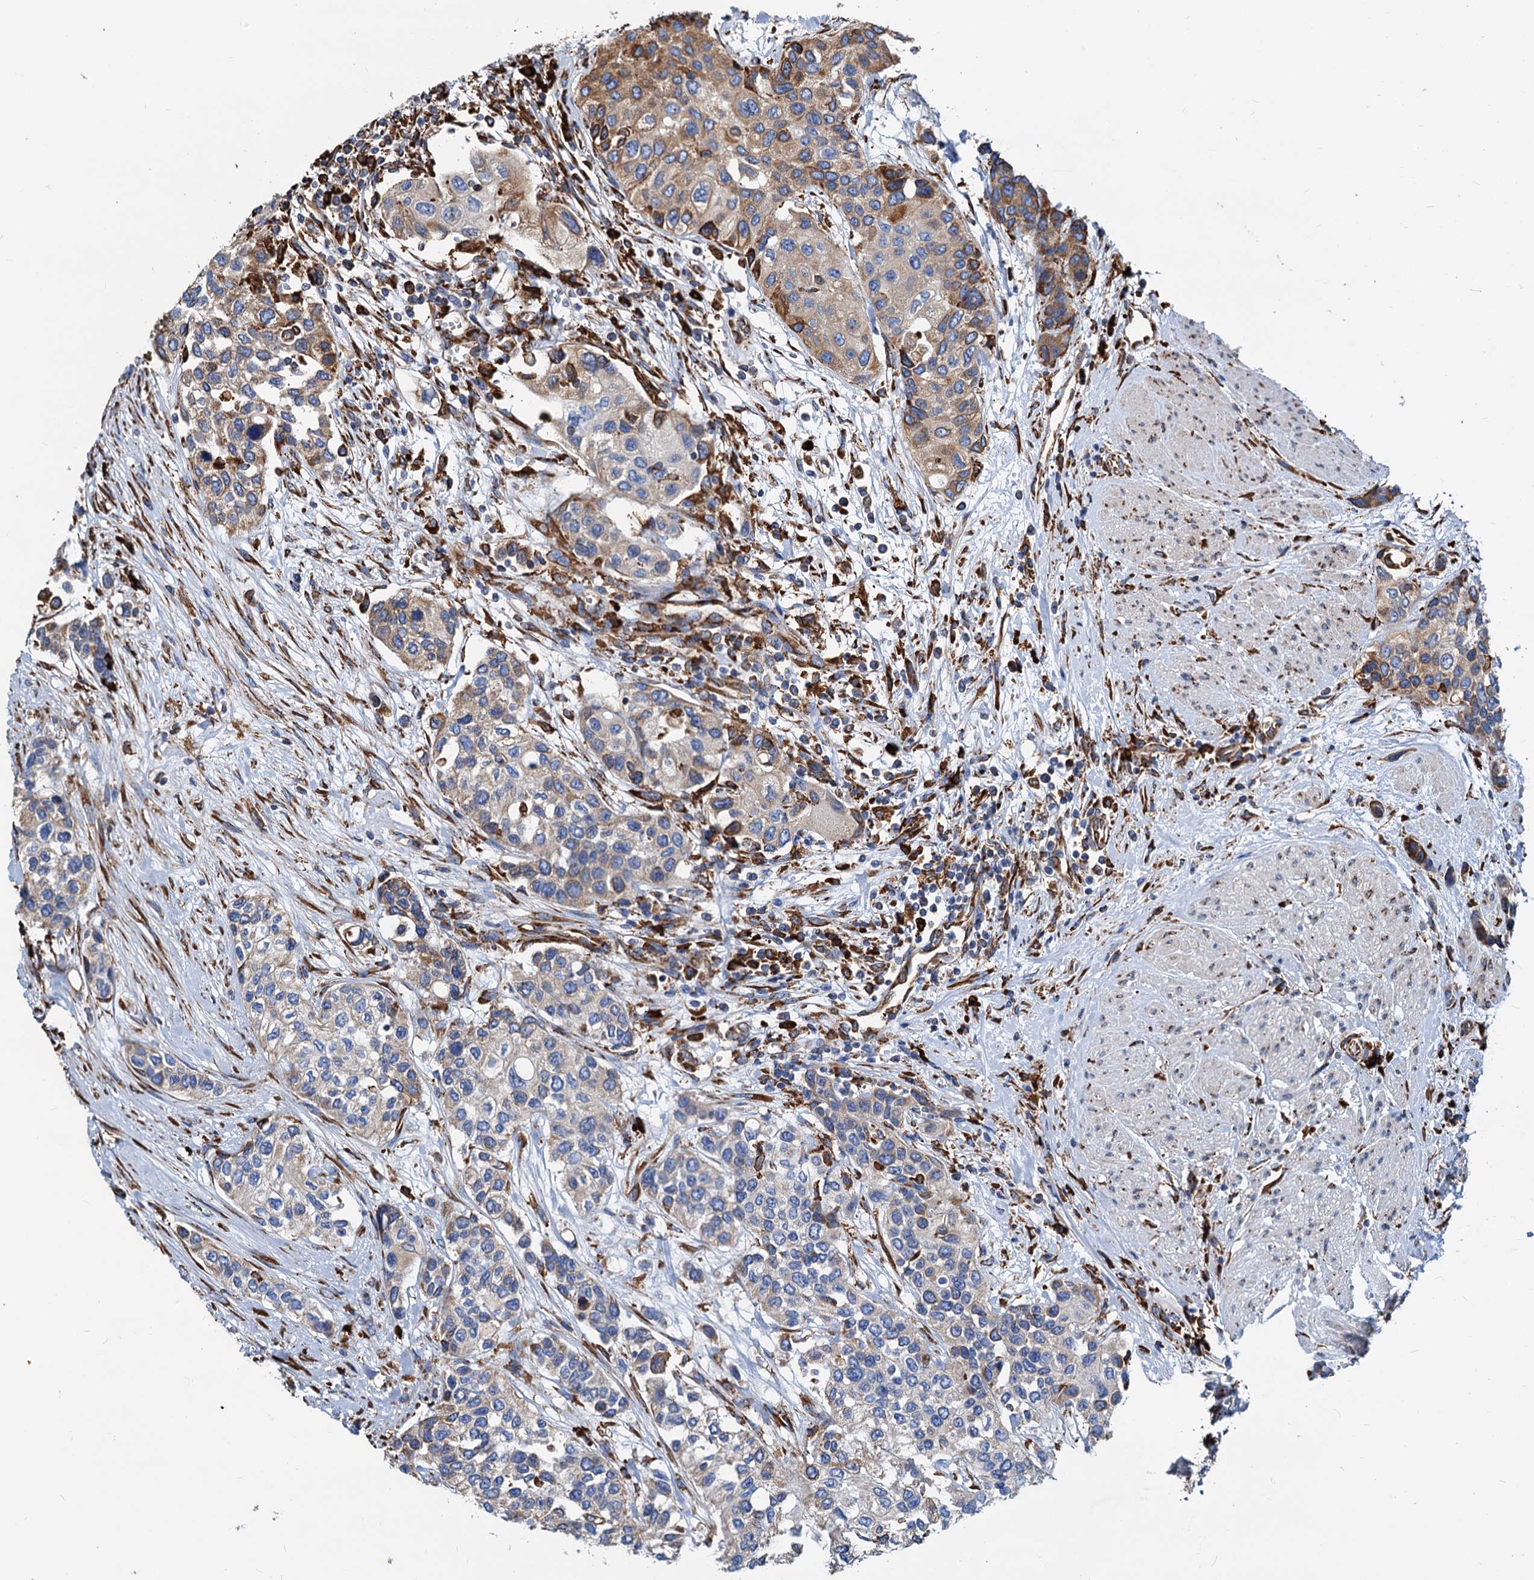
{"staining": {"intensity": "moderate", "quantity": "<25%", "location": "cytoplasmic/membranous"}, "tissue": "urothelial cancer", "cell_type": "Tumor cells", "image_type": "cancer", "snomed": [{"axis": "morphology", "description": "Normal tissue, NOS"}, {"axis": "morphology", "description": "Urothelial carcinoma, High grade"}, {"axis": "topography", "description": "Vascular tissue"}, {"axis": "topography", "description": "Urinary bladder"}], "caption": "This histopathology image reveals urothelial carcinoma (high-grade) stained with IHC to label a protein in brown. The cytoplasmic/membranous of tumor cells show moderate positivity for the protein. Nuclei are counter-stained blue.", "gene": "HSPA5", "patient": {"sex": "female", "age": 56}}